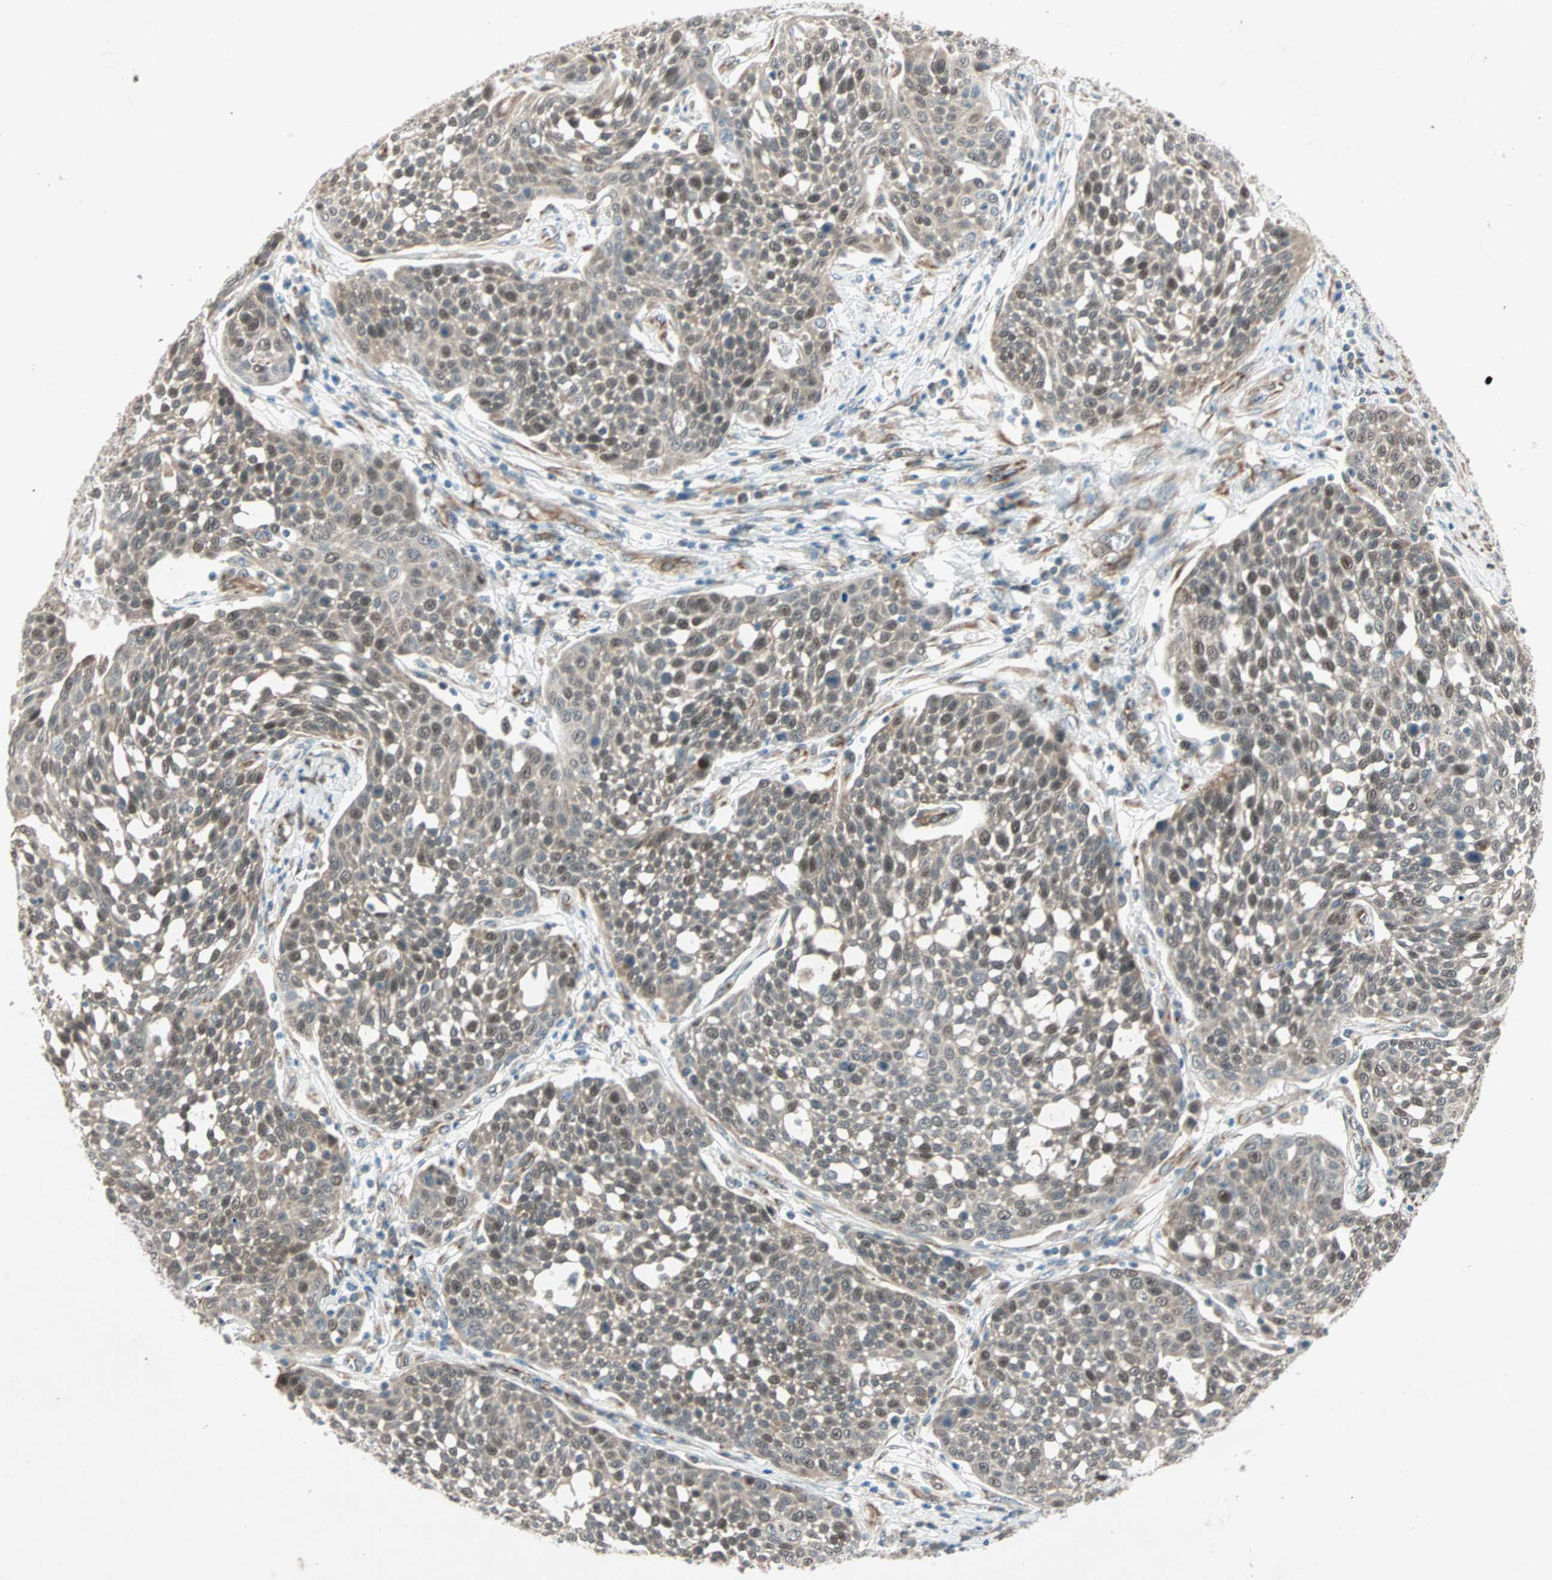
{"staining": {"intensity": "weak", "quantity": ">75%", "location": "cytoplasmic/membranous,nuclear"}, "tissue": "cervical cancer", "cell_type": "Tumor cells", "image_type": "cancer", "snomed": [{"axis": "morphology", "description": "Squamous cell carcinoma, NOS"}, {"axis": "topography", "description": "Cervix"}], "caption": "Weak cytoplasmic/membranous and nuclear staining for a protein is present in approximately >75% of tumor cells of cervical cancer using immunohistochemistry.", "gene": "ZNF37A", "patient": {"sex": "female", "age": 34}}